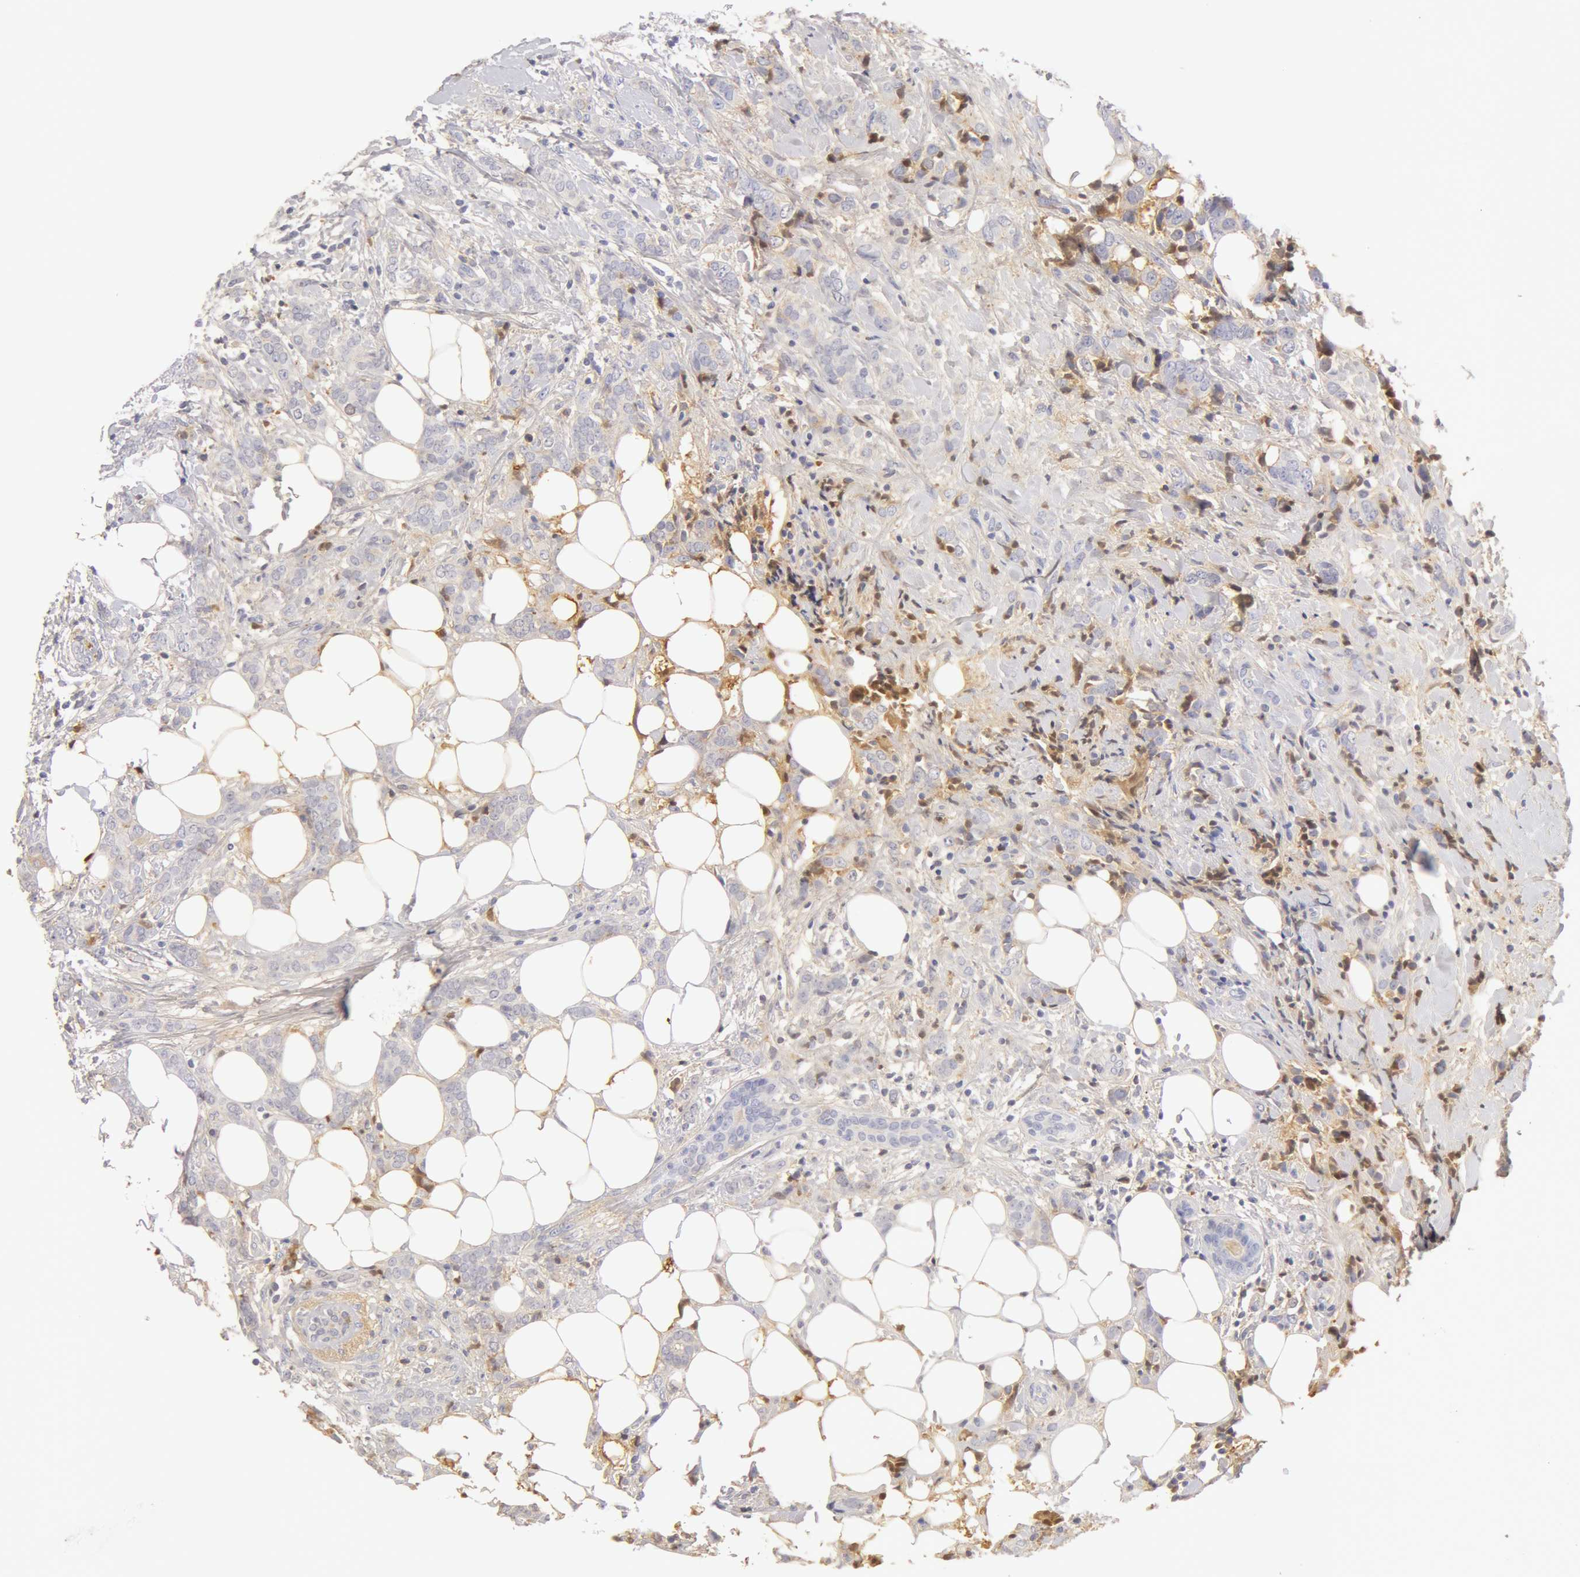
{"staining": {"intensity": "negative", "quantity": "none", "location": "none"}, "tissue": "breast cancer", "cell_type": "Tumor cells", "image_type": "cancer", "snomed": [{"axis": "morphology", "description": "Duct carcinoma"}, {"axis": "topography", "description": "Breast"}], "caption": "IHC image of neoplastic tissue: human breast cancer stained with DAB (3,3'-diaminobenzidine) demonstrates no significant protein positivity in tumor cells. (DAB (3,3'-diaminobenzidine) immunohistochemistry with hematoxylin counter stain).", "gene": "GC", "patient": {"sex": "female", "age": 53}}